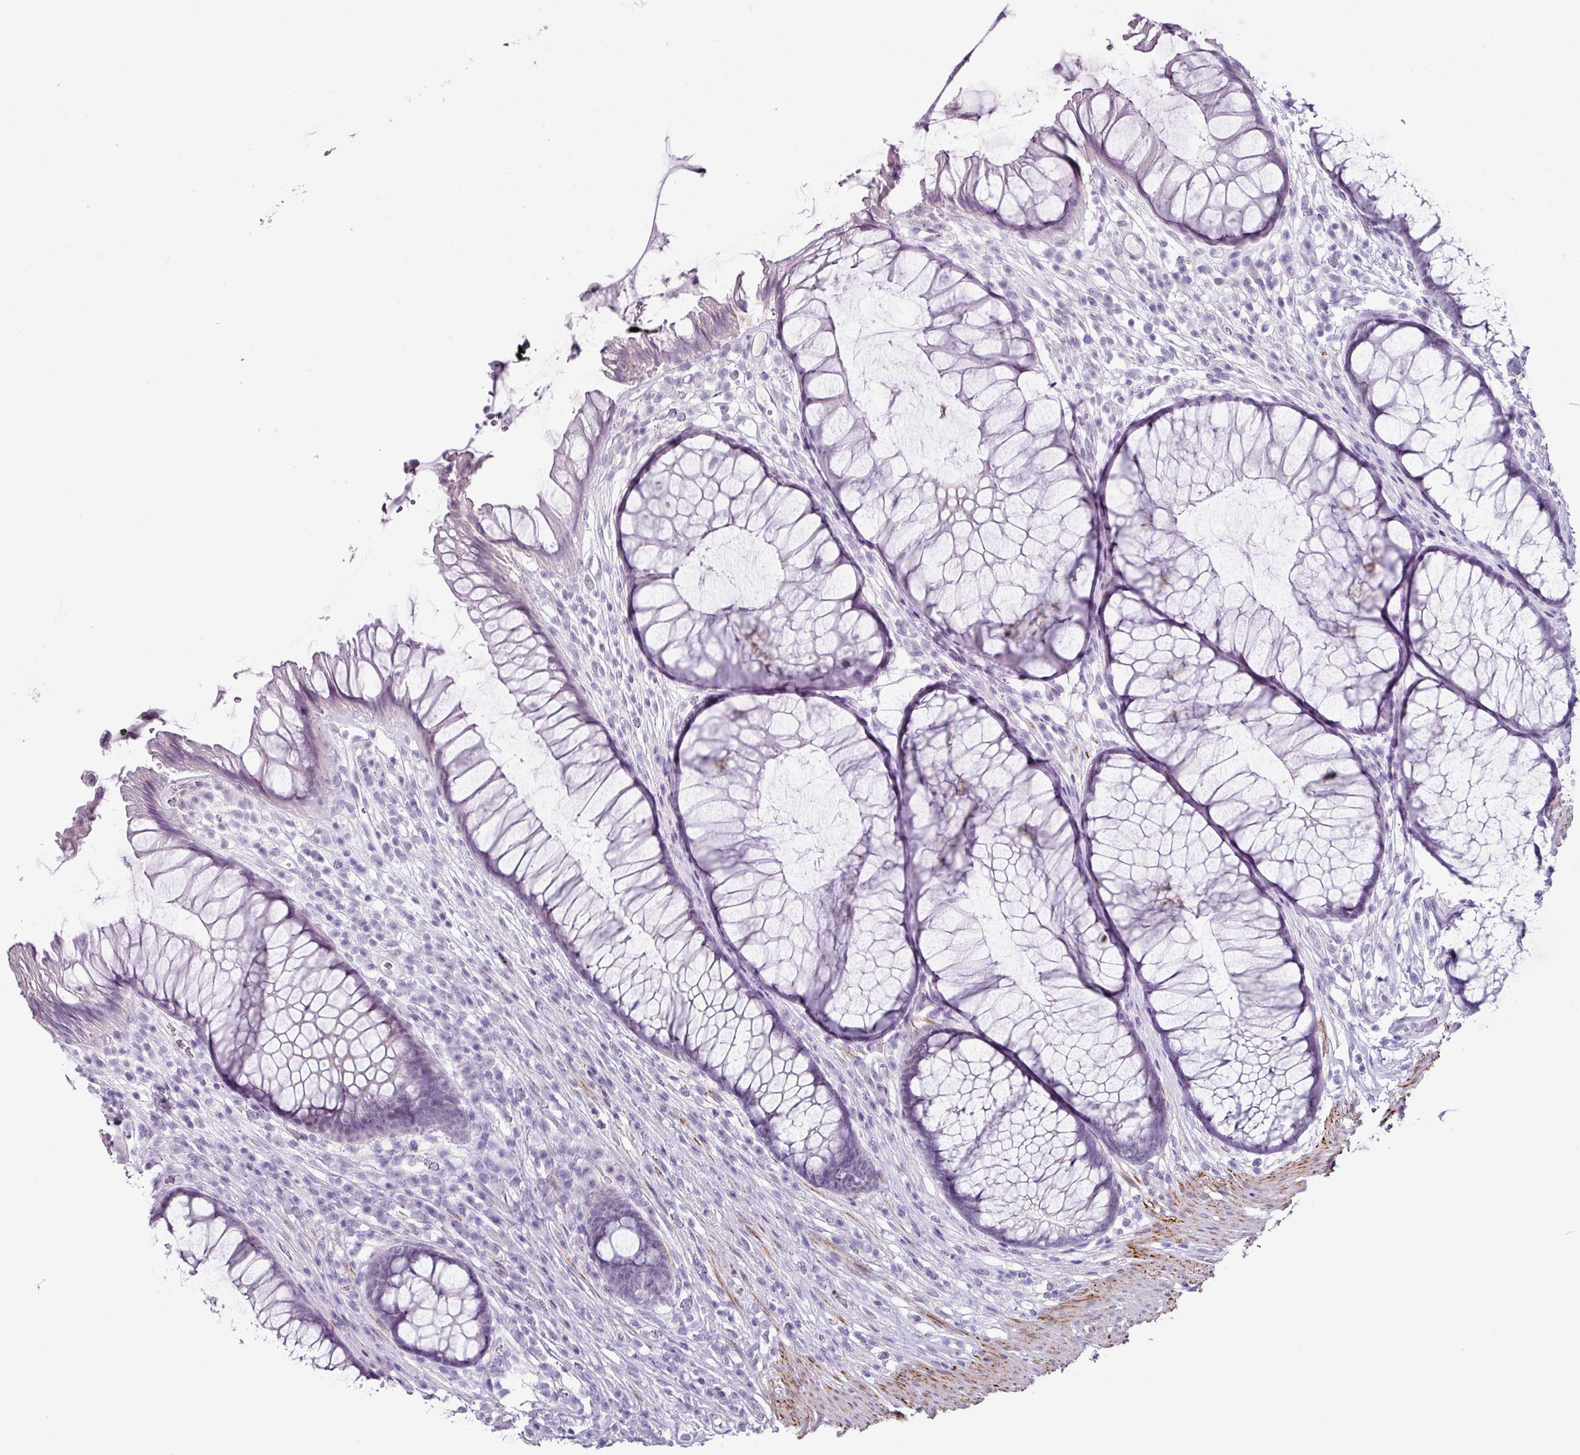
{"staining": {"intensity": "negative", "quantity": "none", "location": "none"}, "tissue": "rectum", "cell_type": "Glandular cells", "image_type": "normal", "snomed": [{"axis": "morphology", "description": "Normal tissue, NOS"}, {"axis": "topography", "description": "Smooth muscle"}, {"axis": "topography", "description": "Rectum"}], "caption": "A photomicrograph of human rectum is negative for staining in glandular cells. (DAB (3,3'-diaminobenzidine) immunohistochemistry (IHC), high magnification).", "gene": "TRA2A", "patient": {"sex": "male", "age": 53}}